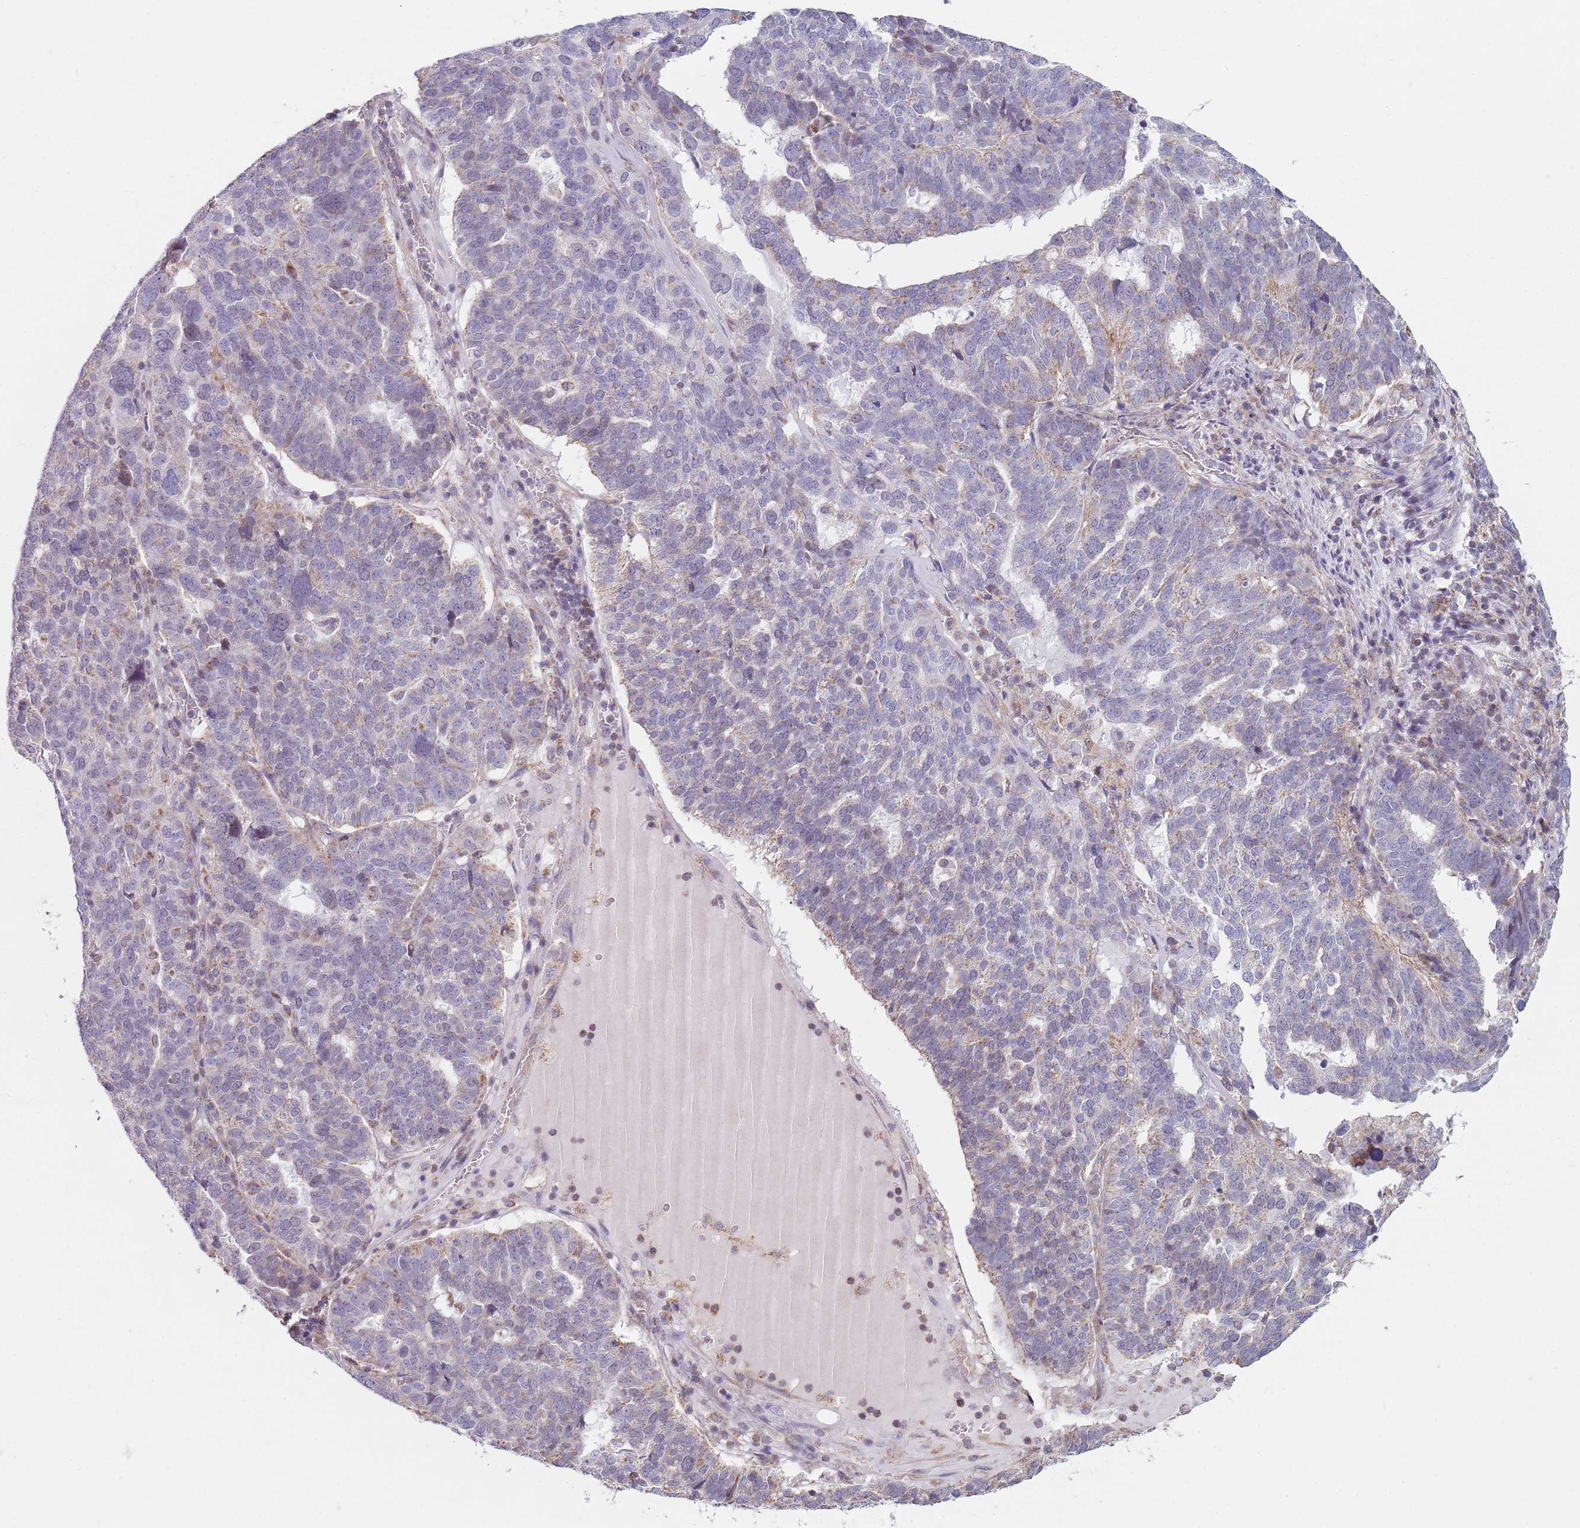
{"staining": {"intensity": "negative", "quantity": "none", "location": "none"}, "tissue": "ovarian cancer", "cell_type": "Tumor cells", "image_type": "cancer", "snomed": [{"axis": "morphology", "description": "Cystadenocarcinoma, serous, NOS"}, {"axis": "topography", "description": "Ovary"}], "caption": "Serous cystadenocarcinoma (ovarian) was stained to show a protein in brown. There is no significant positivity in tumor cells.", "gene": "GAS8", "patient": {"sex": "female", "age": 59}}